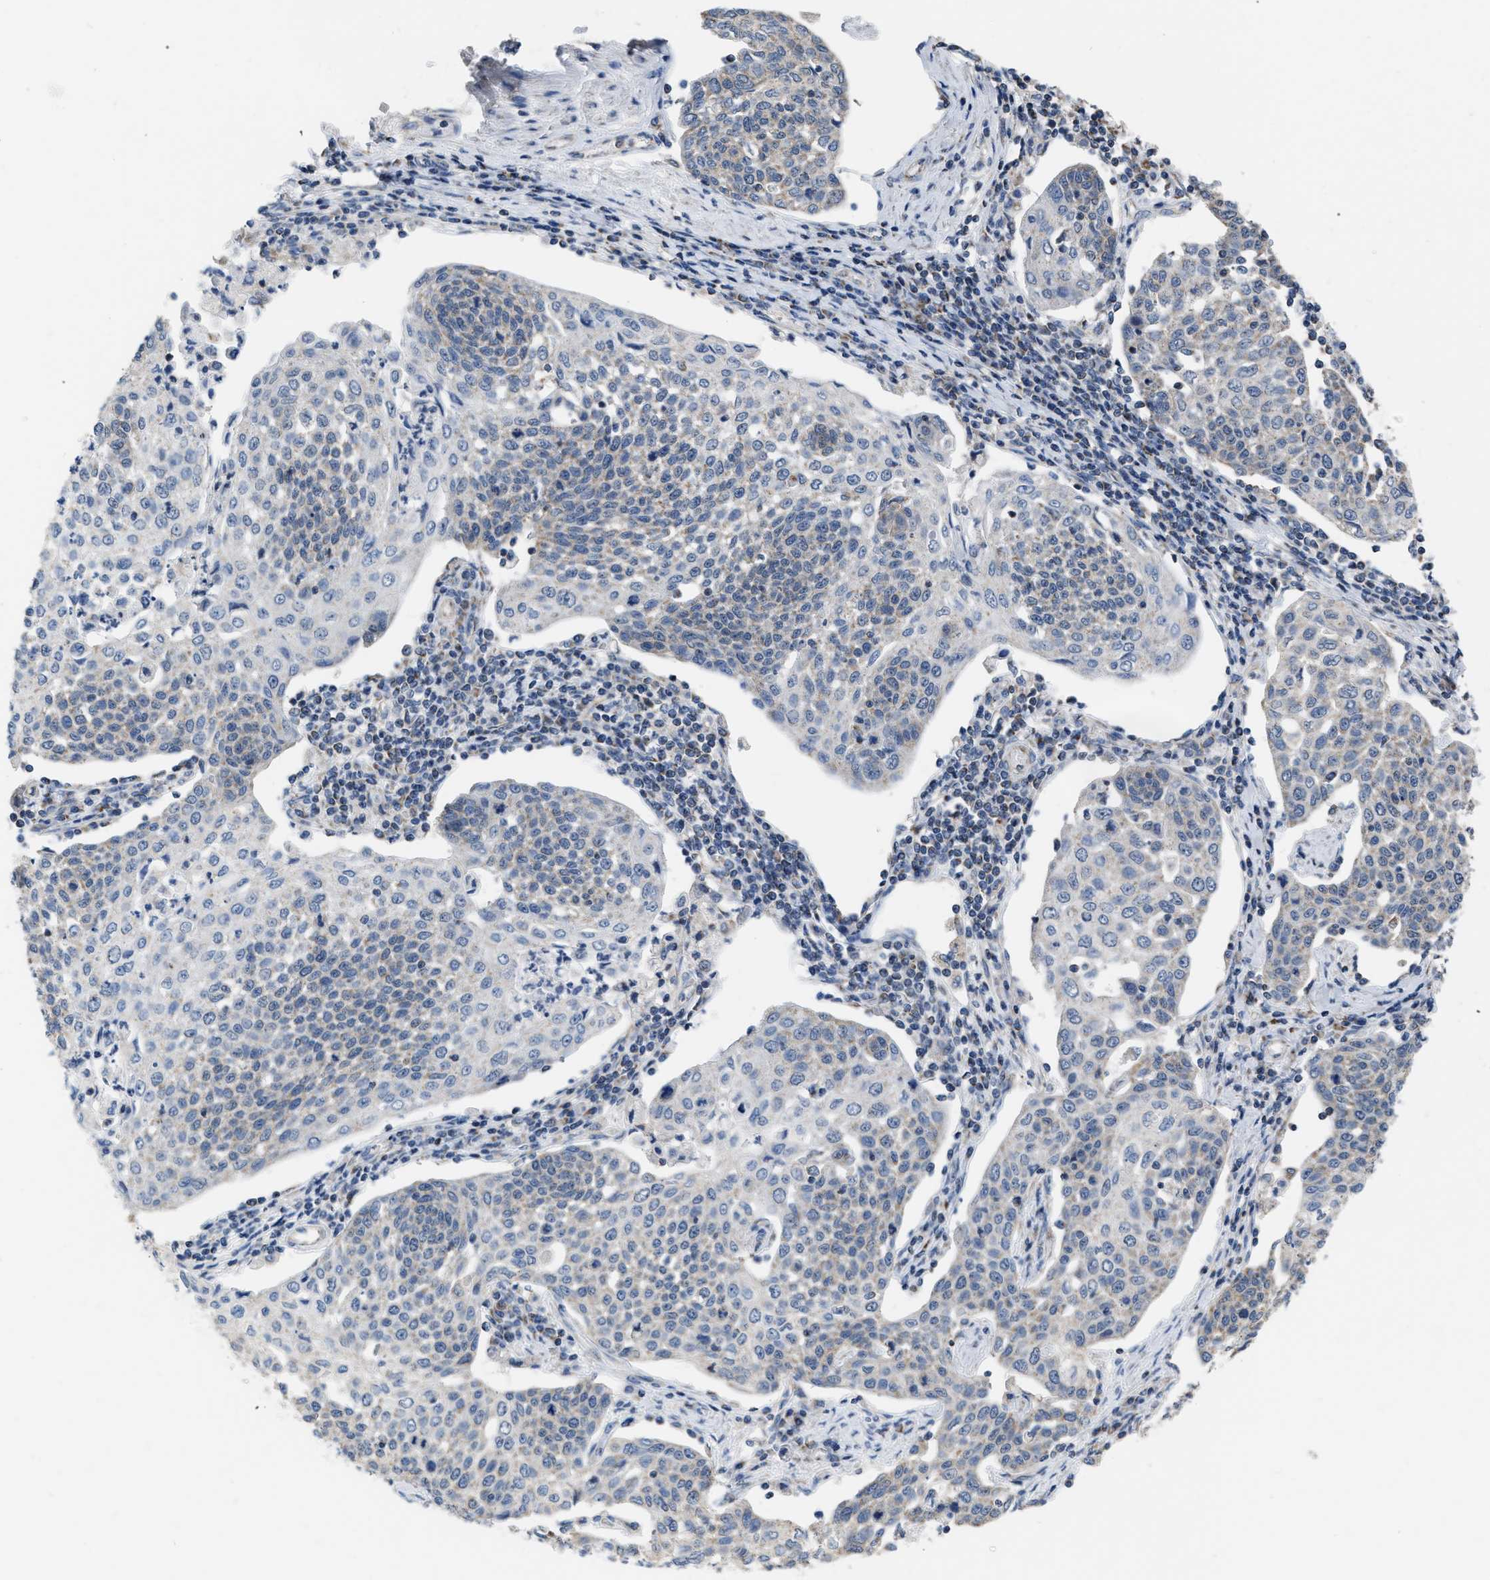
{"staining": {"intensity": "negative", "quantity": "none", "location": "none"}, "tissue": "cervical cancer", "cell_type": "Tumor cells", "image_type": "cancer", "snomed": [{"axis": "morphology", "description": "Squamous cell carcinoma, NOS"}, {"axis": "topography", "description": "Cervix"}], "caption": "This micrograph is of cervical squamous cell carcinoma stained with IHC to label a protein in brown with the nuclei are counter-stained blue. There is no staining in tumor cells.", "gene": "DDX56", "patient": {"sex": "female", "age": 34}}